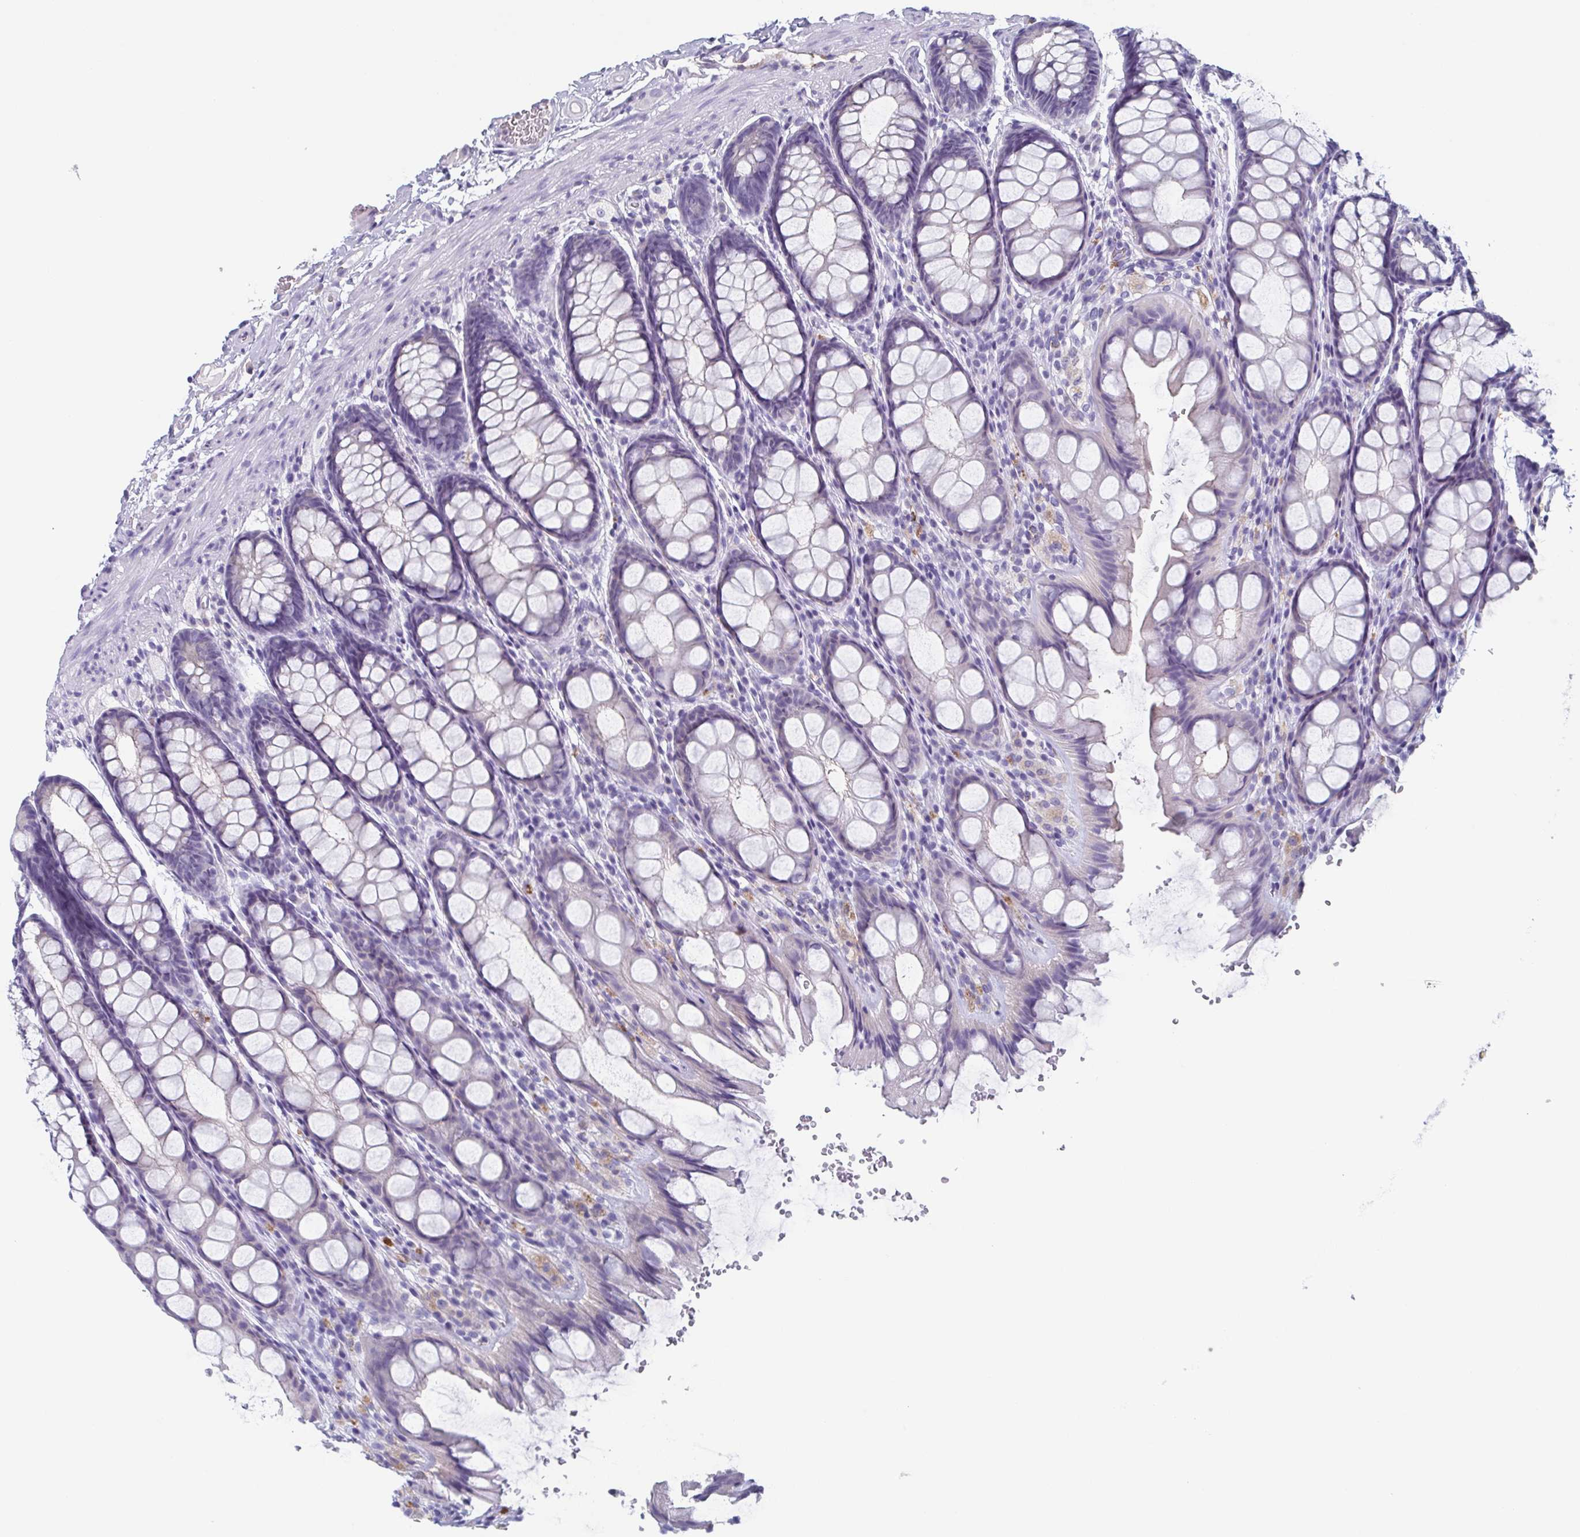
{"staining": {"intensity": "negative", "quantity": "none", "location": "none"}, "tissue": "colon", "cell_type": "Endothelial cells", "image_type": "normal", "snomed": [{"axis": "morphology", "description": "Normal tissue, NOS"}, {"axis": "topography", "description": "Colon"}], "caption": "Colon stained for a protein using IHC demonstrates no staining endothelial cells.", "gene": "LYRM2", "patient": {"sex": "male", "age": 47}}